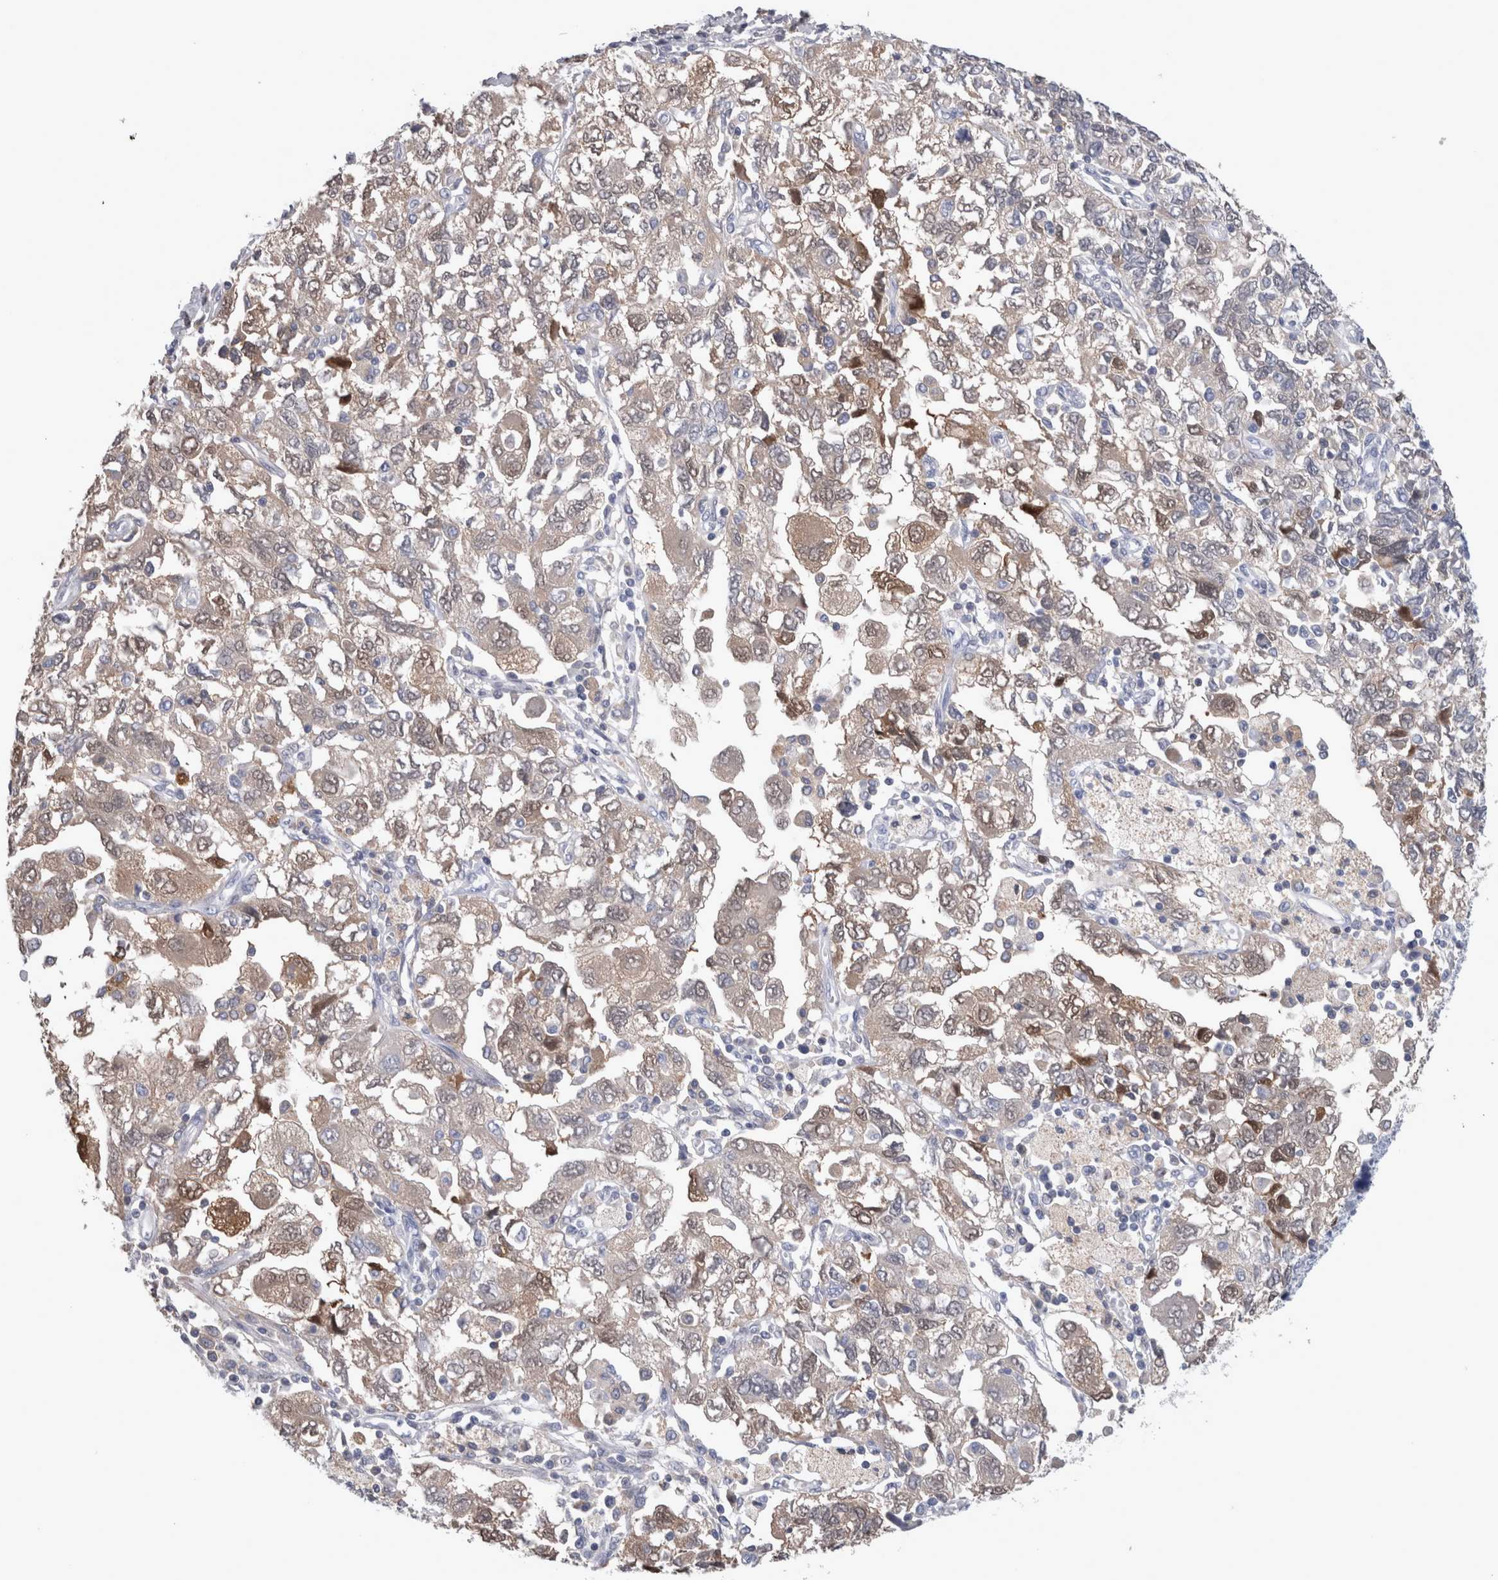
{"staining": {"intensity": "weak", "quantity": "25%-75%", "location": "cytoplasmic/membranous,nuclear"}, "tissue": "ovarian cancer", "cell_type": "Tumor cells", "image_type": "cancer", "snomed": [{"axis": "morphology", "description": "Carcinoma, NOS"}, {"axis": "morphology", "description": "Cystadenocarcinoma, serous, NOS"}, {"axis": "topography", "description": "Ovary"}], "caption": "Human carcinoma (ovarian) stained with a protein marker reveals weak staining in tumor cells.", "gene": "CA8", "patient": {"sex": "female", "age": 69}}